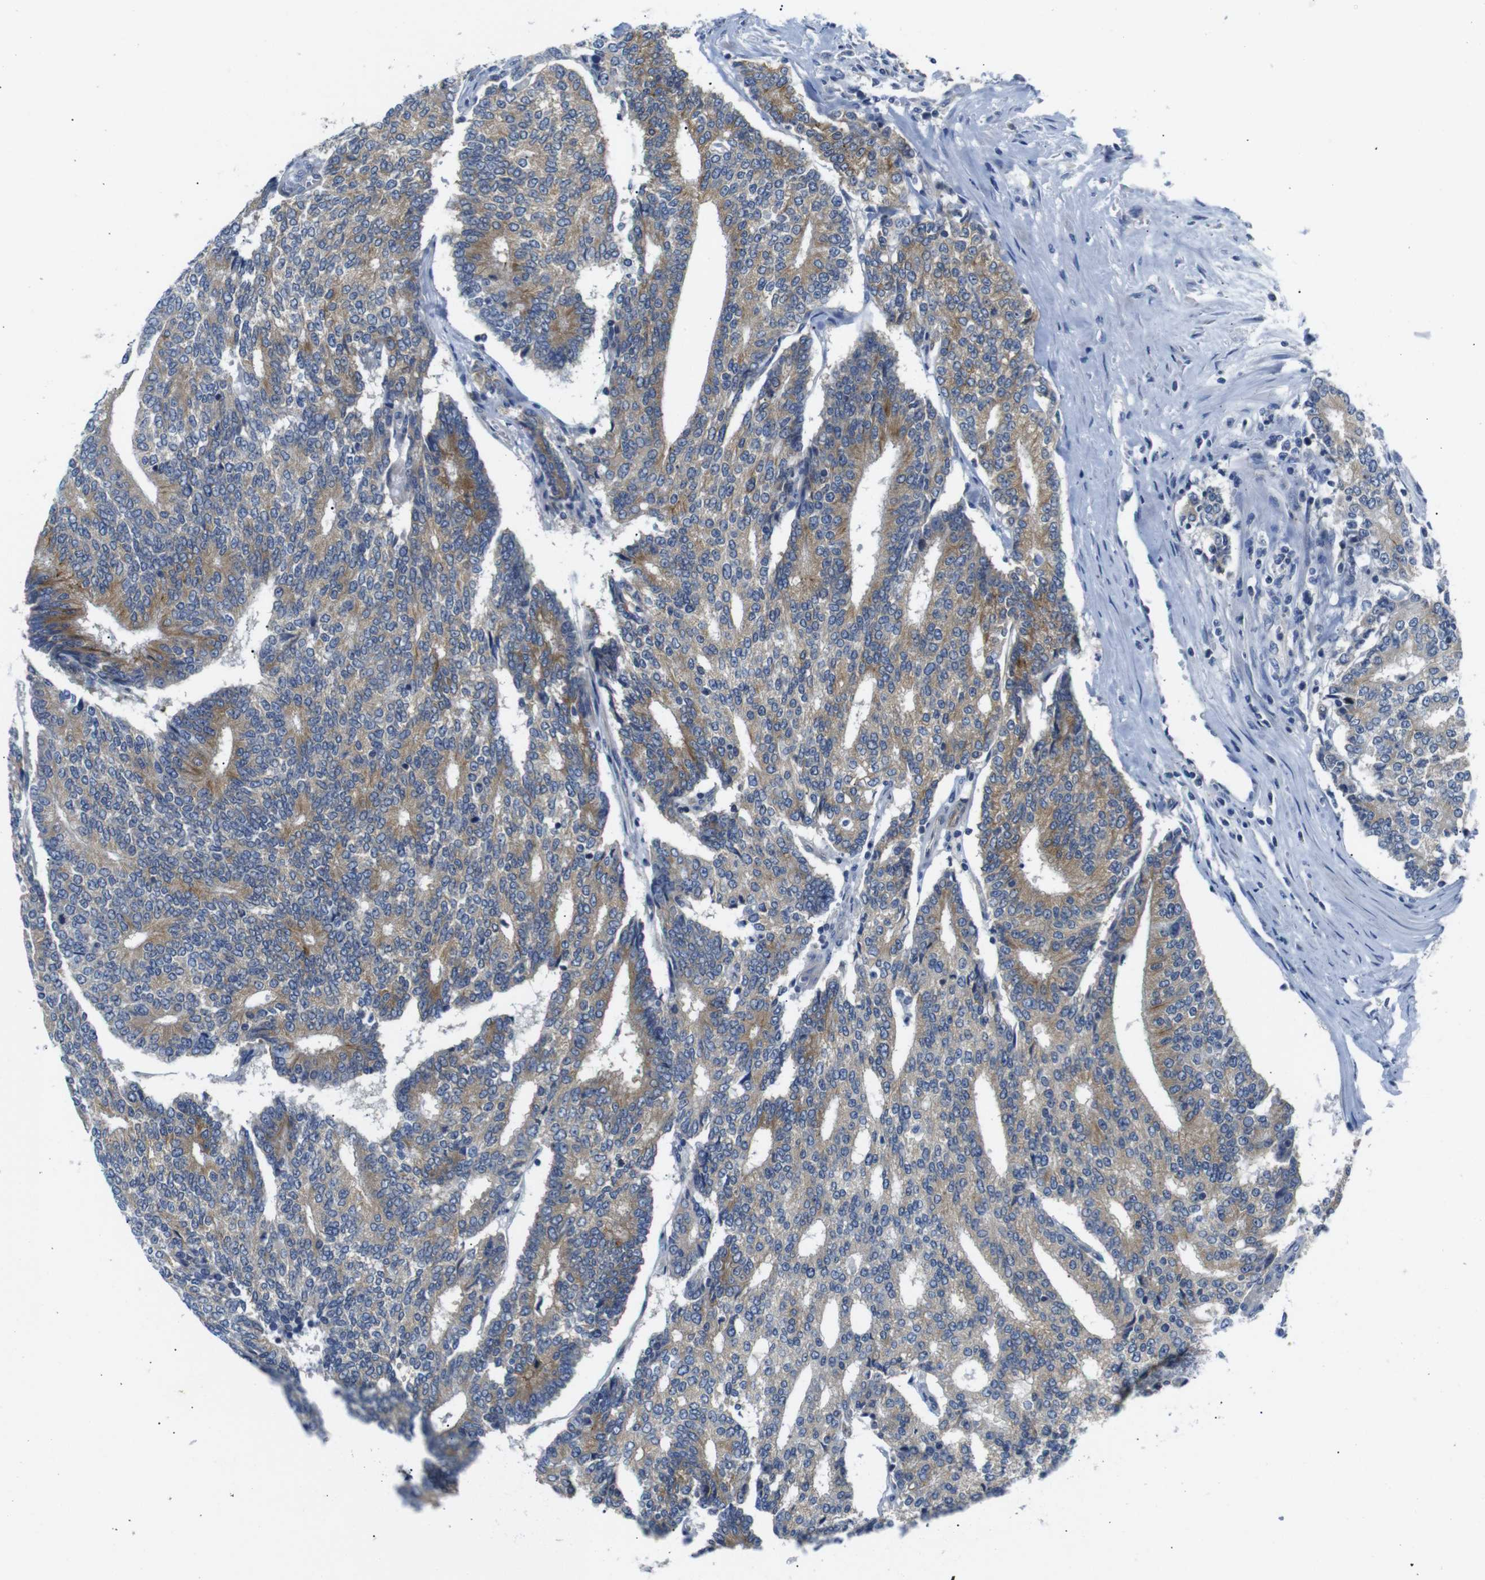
{"staining": {"intensity": "moderate", "quantity": ">75%", "location": "cytoplasmic/membranous"}, "tissue": "prostate cancer", "cell_type": "Tumor cells", "image_type": "cancer", "snomed": [{"axis": "morphology", "description": "Normal tissue, NOS"}, {"axis": "morphology", "description": "Adenocarcinoma, High grade"}, {"axis": "topography", "description": "Prostate"}, {"axis": "topography", "description": "Seminal veicle"}], "caption": "High-grade adenocarcinoma (prostate) tissue reveals moderate cytoplasmic/membranous expression in approximately >75% of tumor cells, visualized by immunohistochemistry.", "gene": "DCP1A", "patient": {"sex": "male", "age": 55}}